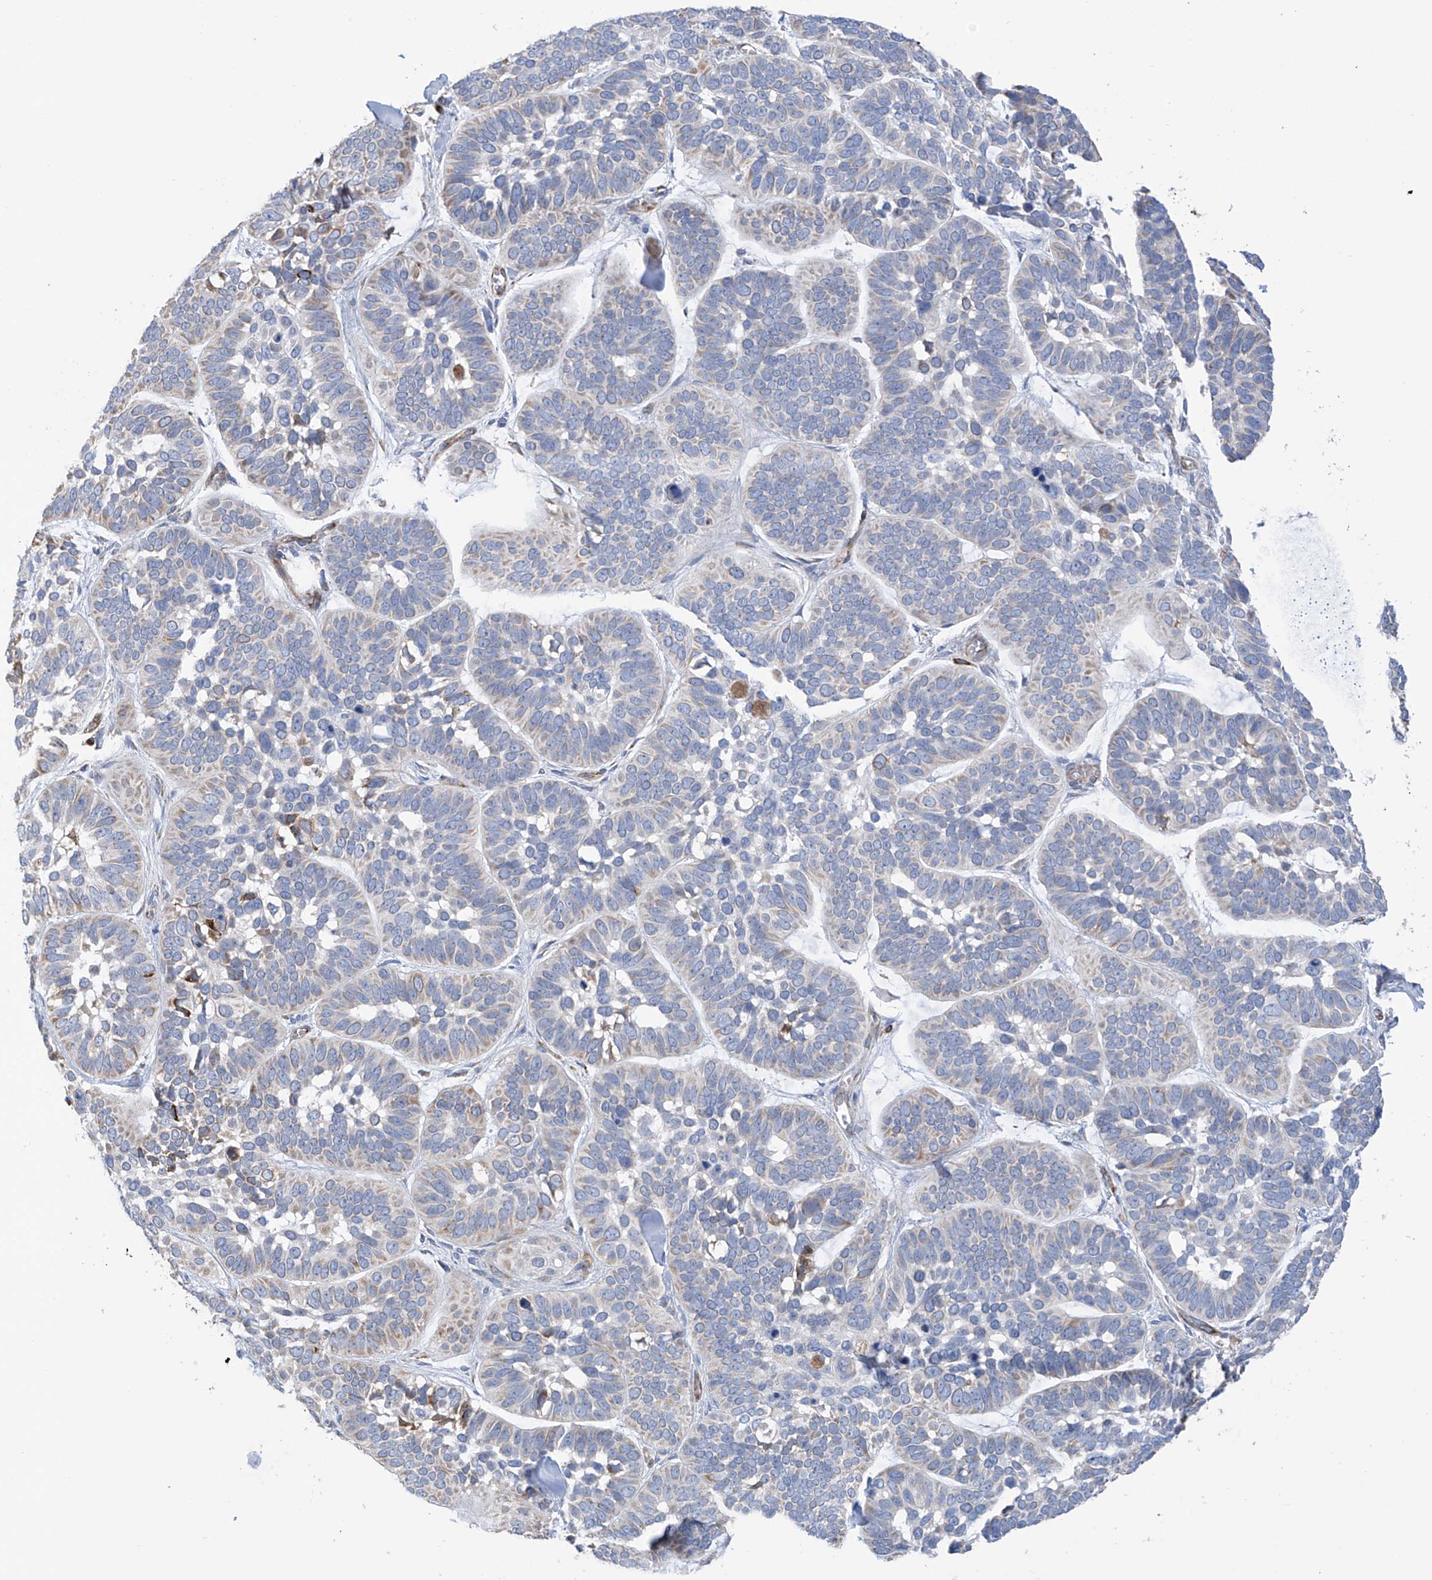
{"staining": {"intensity": "negative", "quantity": "none", "location": "none"}, "tissue": "skin cancer", "cell_type": "Tumor cells", "image_type": "cancer", "snomed": [{"axis": "morphology", "description": "Basal cell carcinoma"}, {"axis": "topography", "description": "Skin"}], "caption": "This is an IHC histopathology image of skin cancer (basal cell carcinoma). There is no staining in tumor cells.", "gene": "EIF5B", "patient": {"sex": "male", "age": 62}}